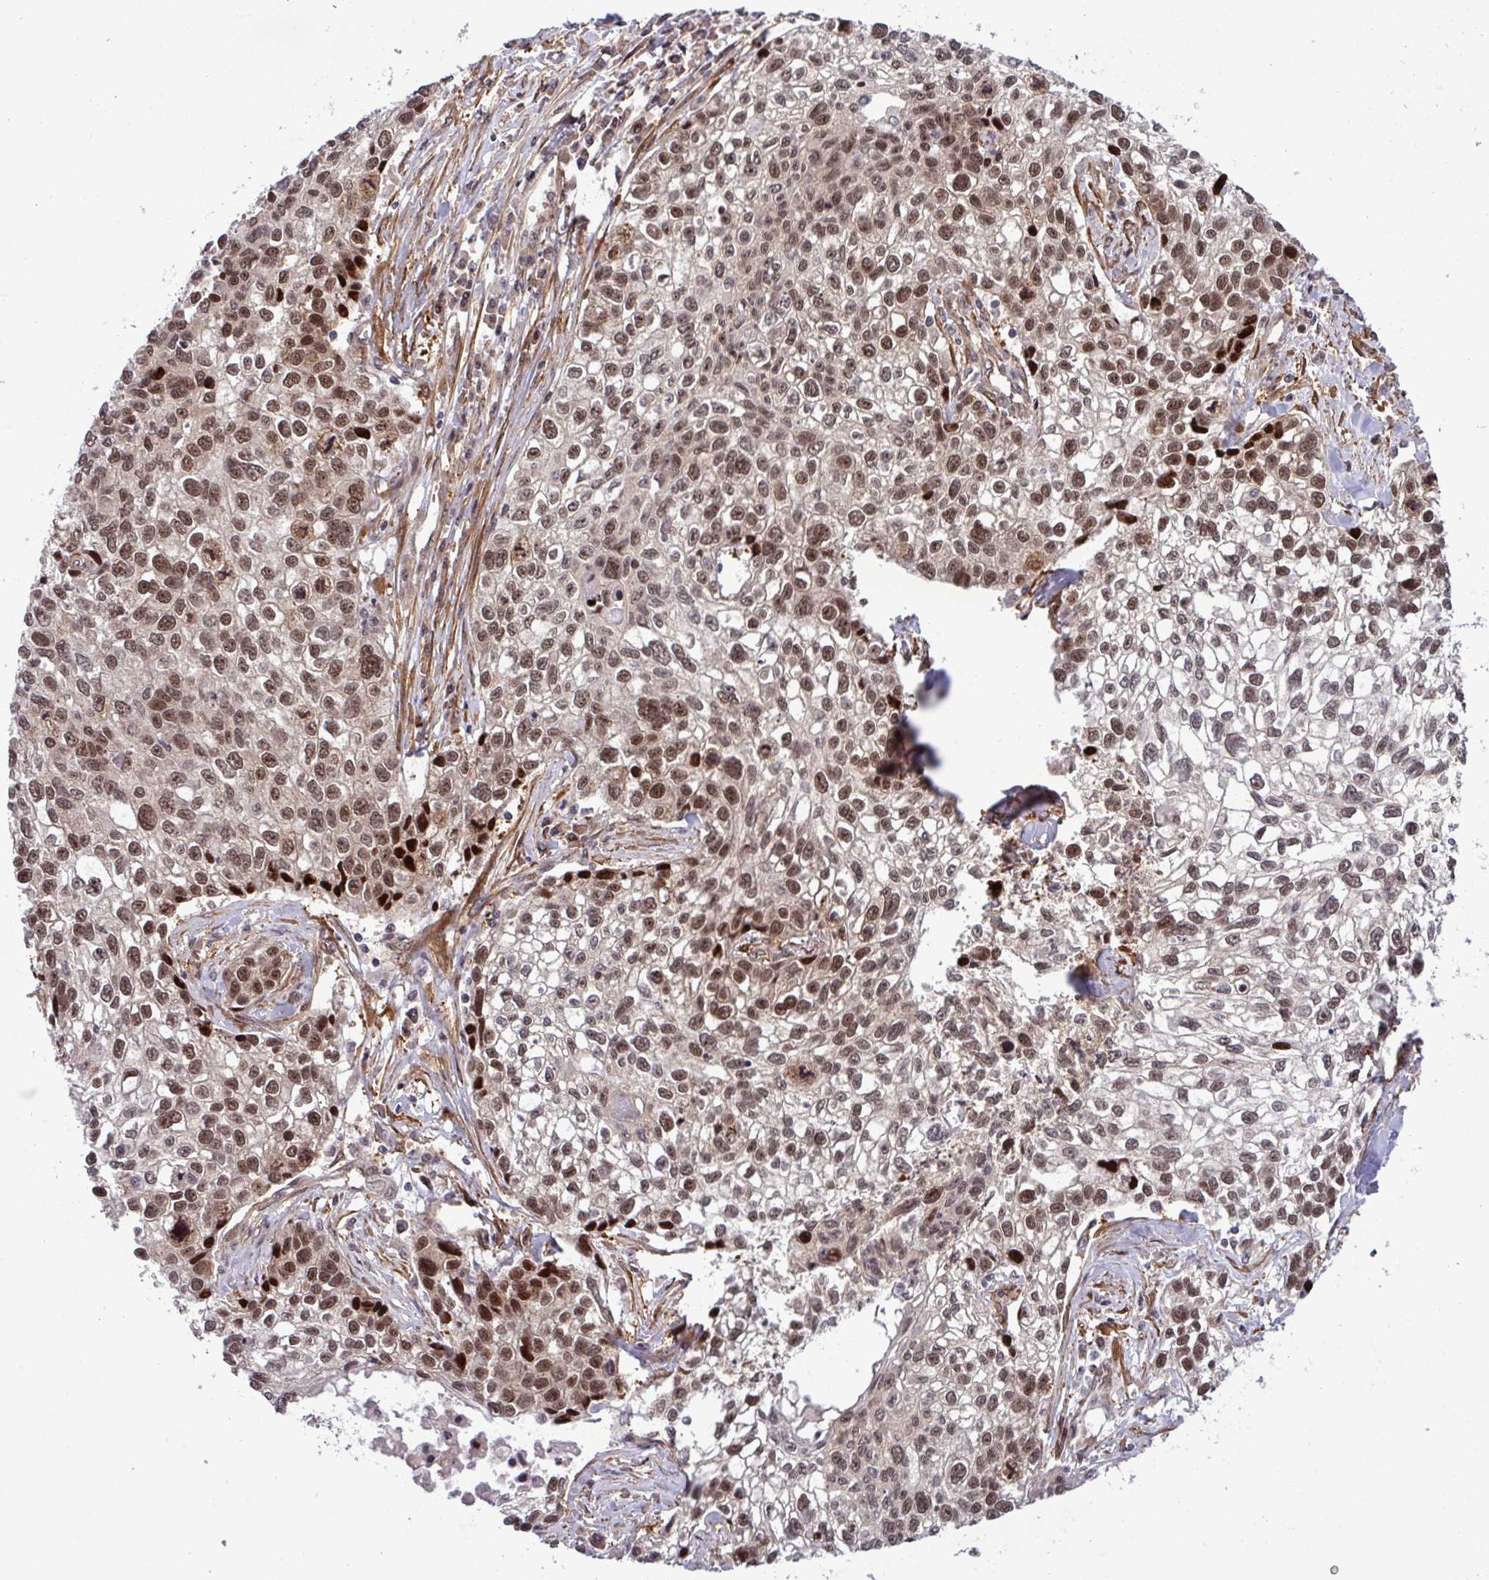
{"staining": {"intensity": "moderate", "quantity": ">75%", "location": "cytoplasmic/membranous,nuclear"}, "tissue": "lung cancer", "cell_type": "Tumor cells", "image_type": "cancer", "snomed": [{"axis": "morphology", "description": "Squamous cell carcinoma, NOS"}, {"axis": "topography", "description": "Lung"}], "caption": "Squamous cell carcinoma (lung) stained with a brown dye displays moderate cytoplasmic/membranous and nuclear positive positivity in about >75% of tumor cells.", "gene": "C7orf50", "patient": {"sex": "male", "age": 74}}